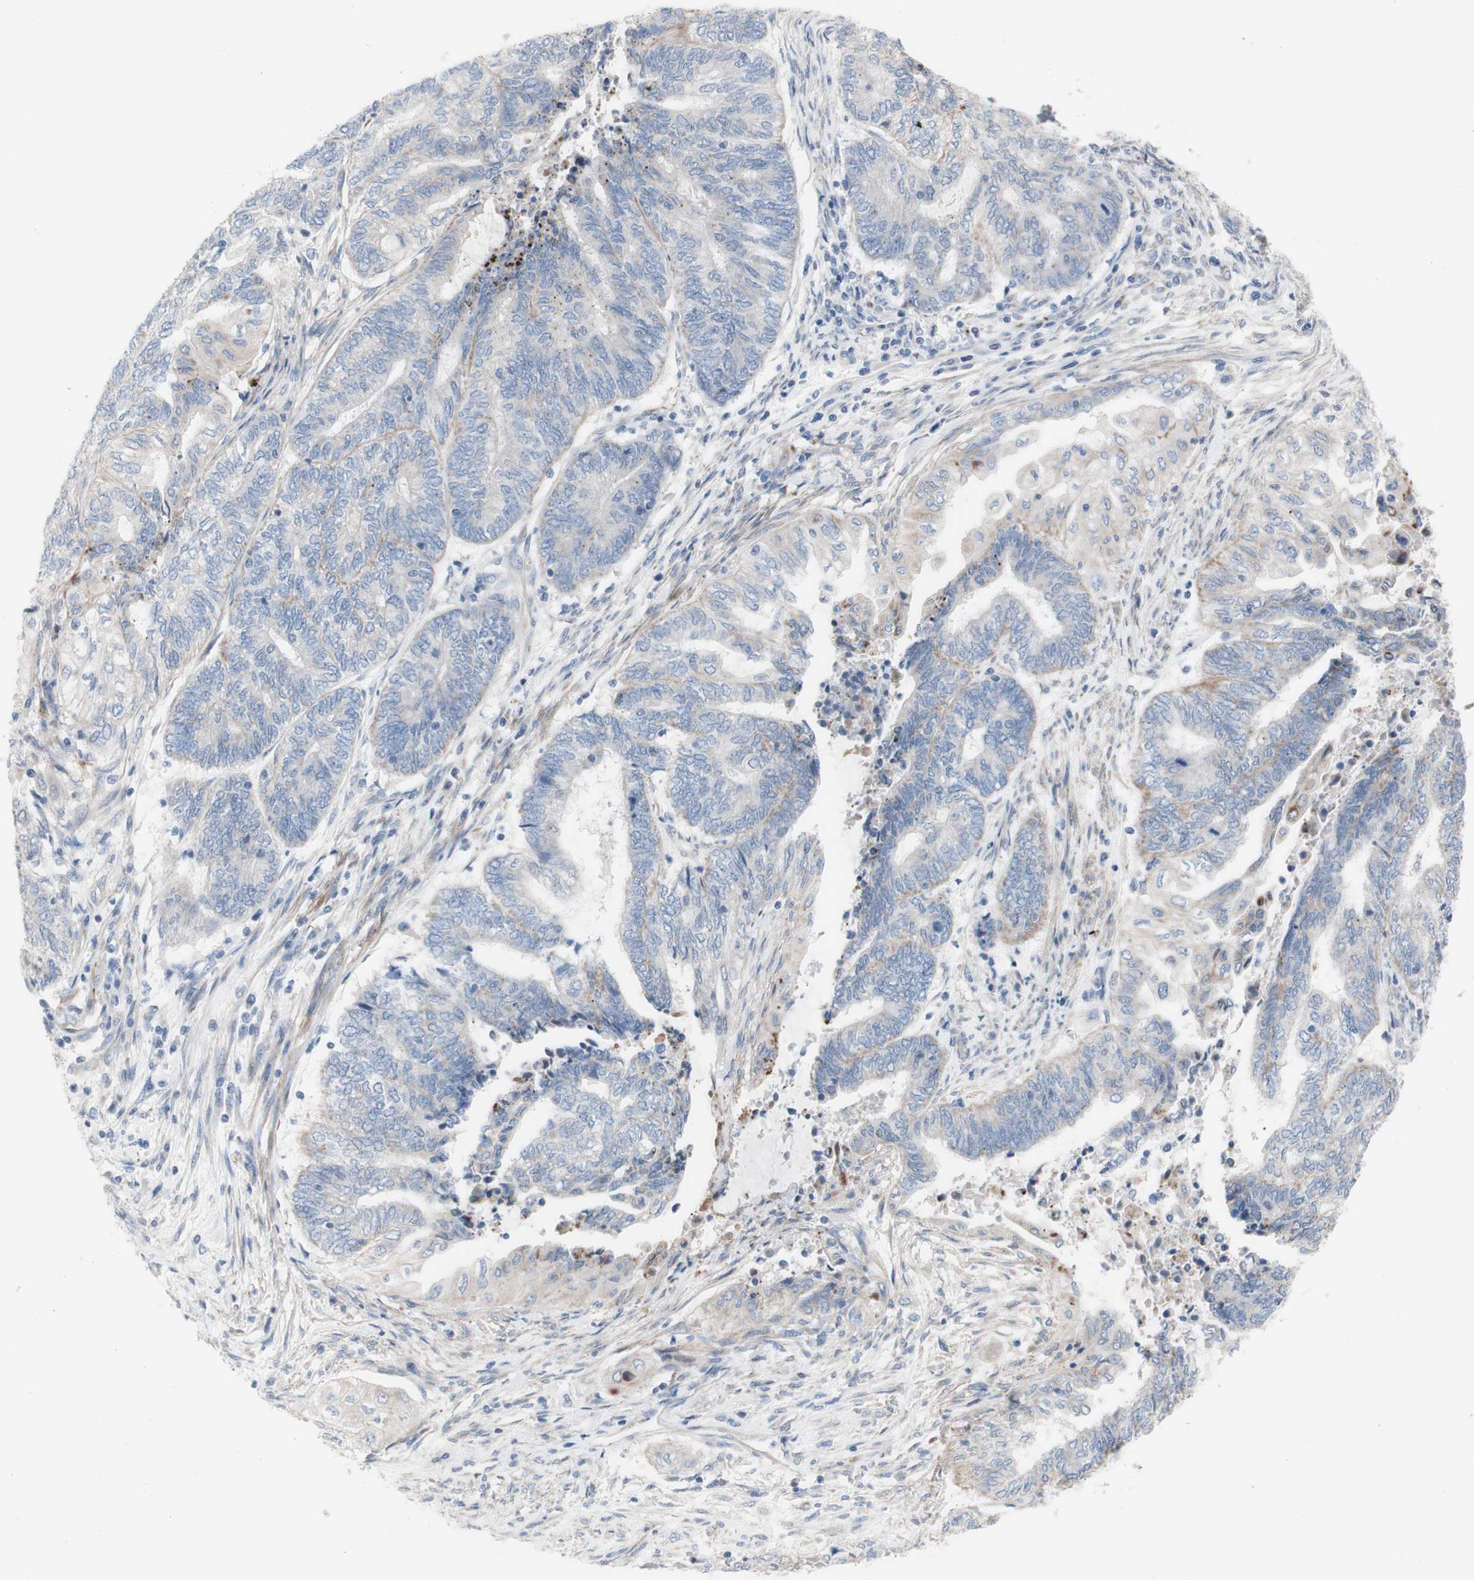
{"staining": {"intensity": "weak", "quantity": "<25%", "location": "cytoplasmic/membranous"}, "tissue": "endometrial cancer", "cell_type": "Tumor cells", "image_type": "cancer", "snomed": [{"axis": "morphology", "description": "Adenocarcinoma, NOS"}, {"axis": "topography", "description": "Uterus"}, {"axis": "topography", "description": "Endometrium"}], "caption": "Immunohistochemistry (IHC) of endometrial cancer demonstrates no positivity in tumor cells.", "gene": "AGPAT5", "patient": {"sex": "female", "age": 70}}